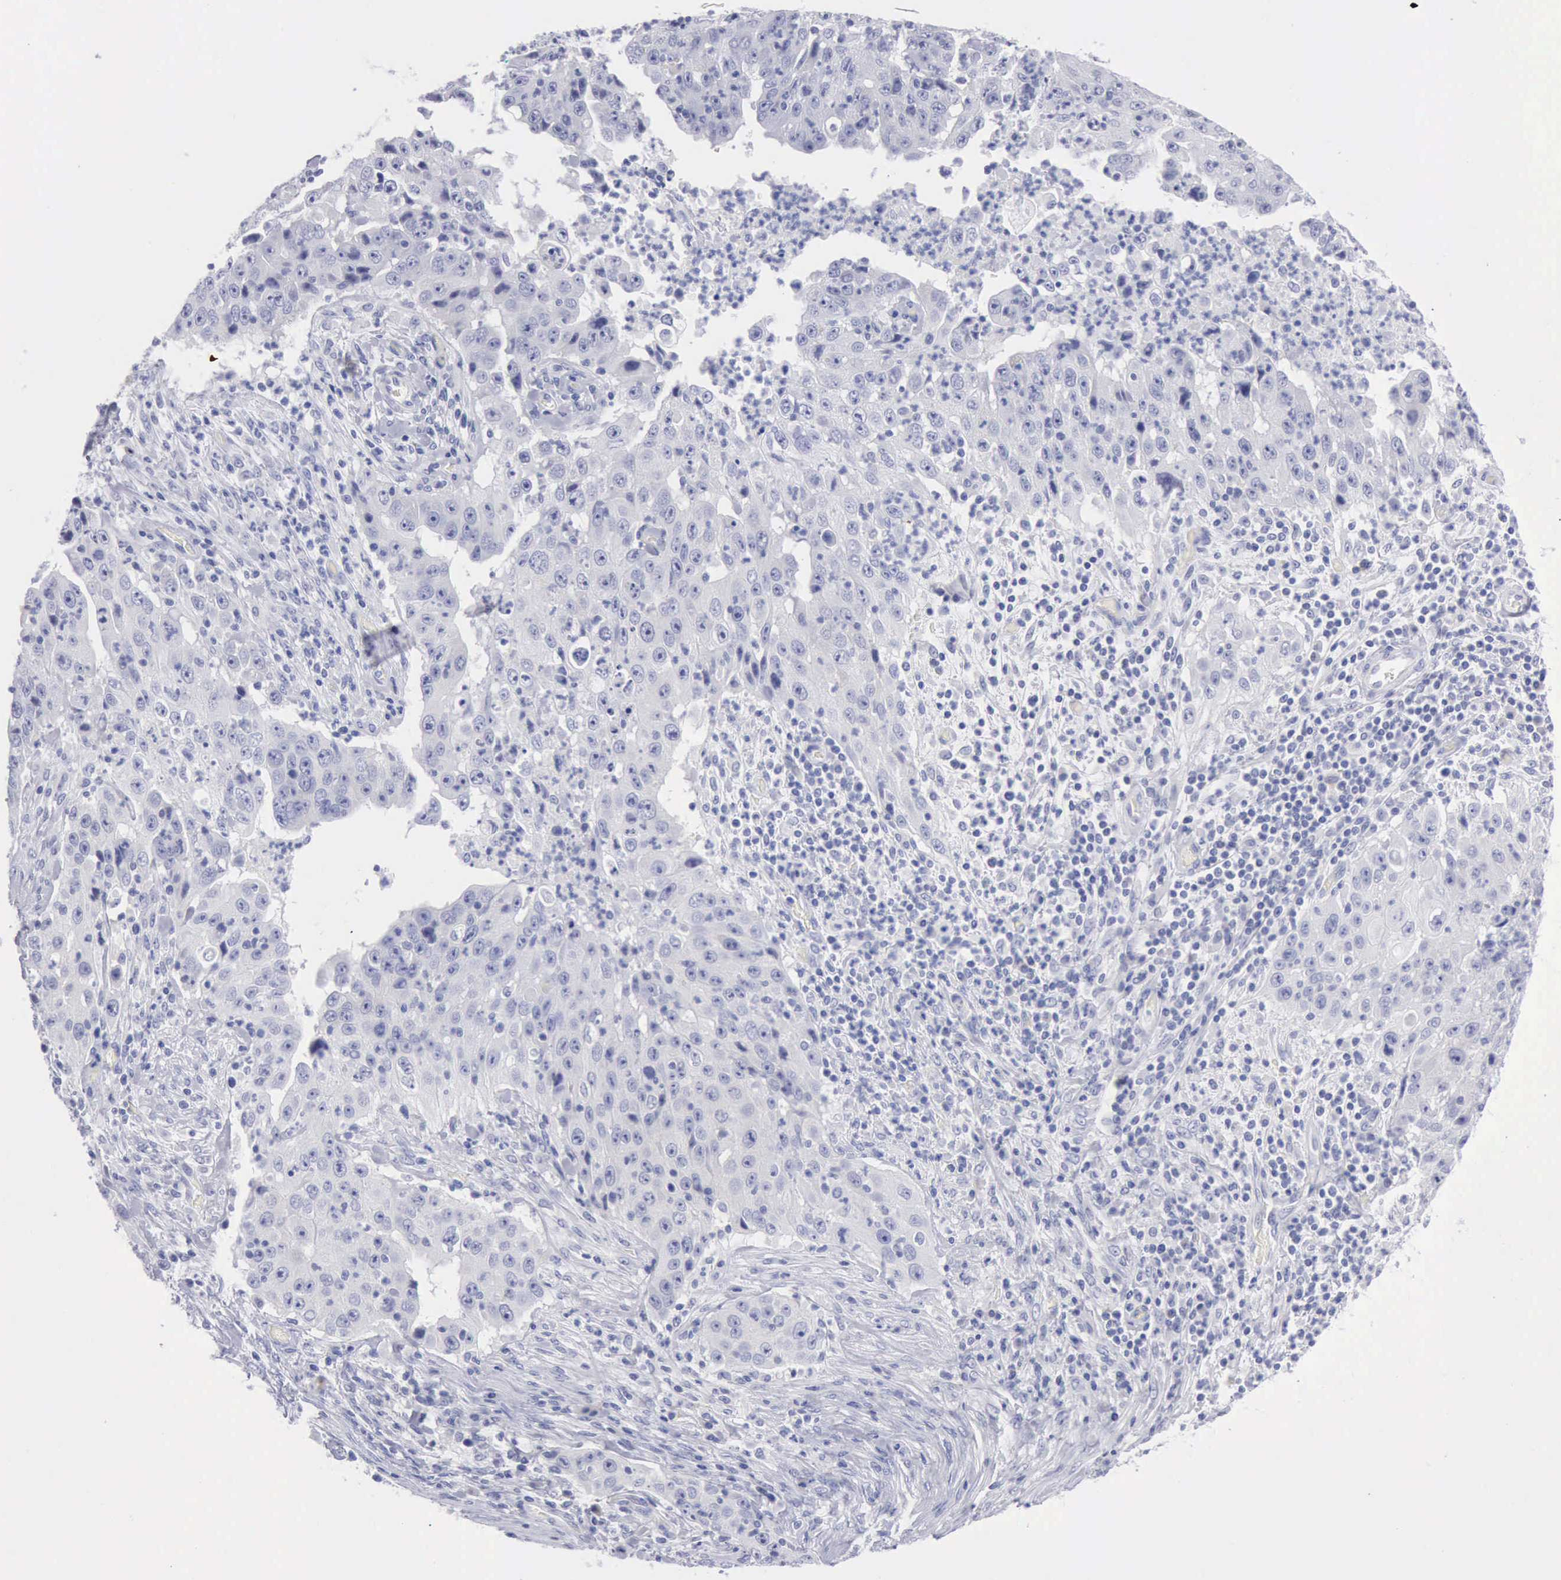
{"staining": {"intensity": "negative", "quantity": "none", "location": "none"}, "tissue": "lung cancer", "cell_type": "Tumor cells", "image_type": "cancer", "snomed": [{"axis": "morphology", "description": "Squamous cell carcinoma, NOS"}, {"axis": "topography", "description": "Lung"}], "caption": "DAB immunohistochemical staining of human lung squamous cell carcinoma shows no significant expression in tumor cells.", "gene": "ANGEL1", "patient": {"sex": "male", "age": 64}}